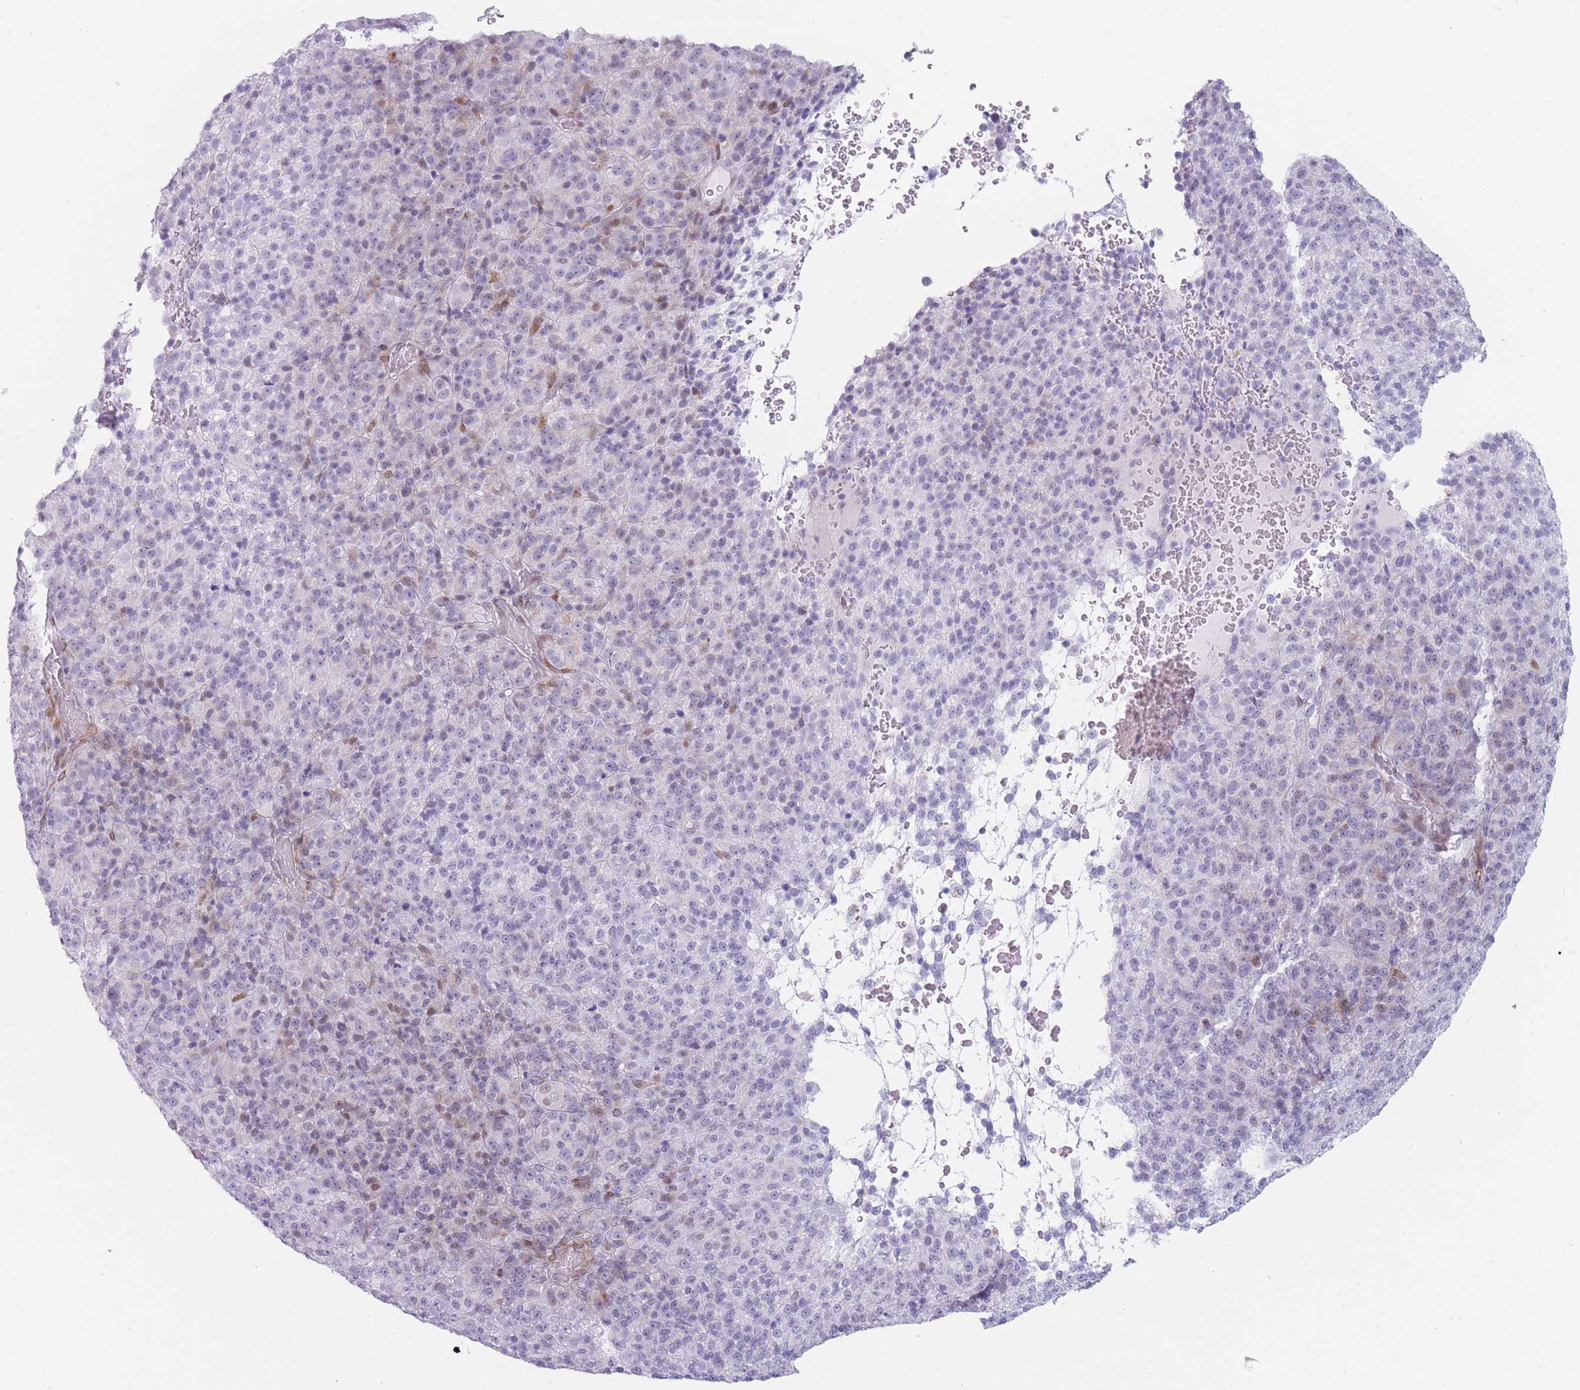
{"staining": {"intensity": "negative", "quantity": "none", "location": "none"}, "tissue": "melanoma", "cell_type": "Tumor cells", "image_type": "cancer", "snomed": [{"axis": "morphology", "description": "Malignant melanoma, Metastatic site"}, {"axis": "topography", "description": "Brain"}], "caption": "Human malignant melanoma (metastatic site) stained for a protein using immunohistochemistry (IHC) shows no expression in tumor cells.", "gene": "IFNA6", "patient": {"sex": "female", "age": 56}}